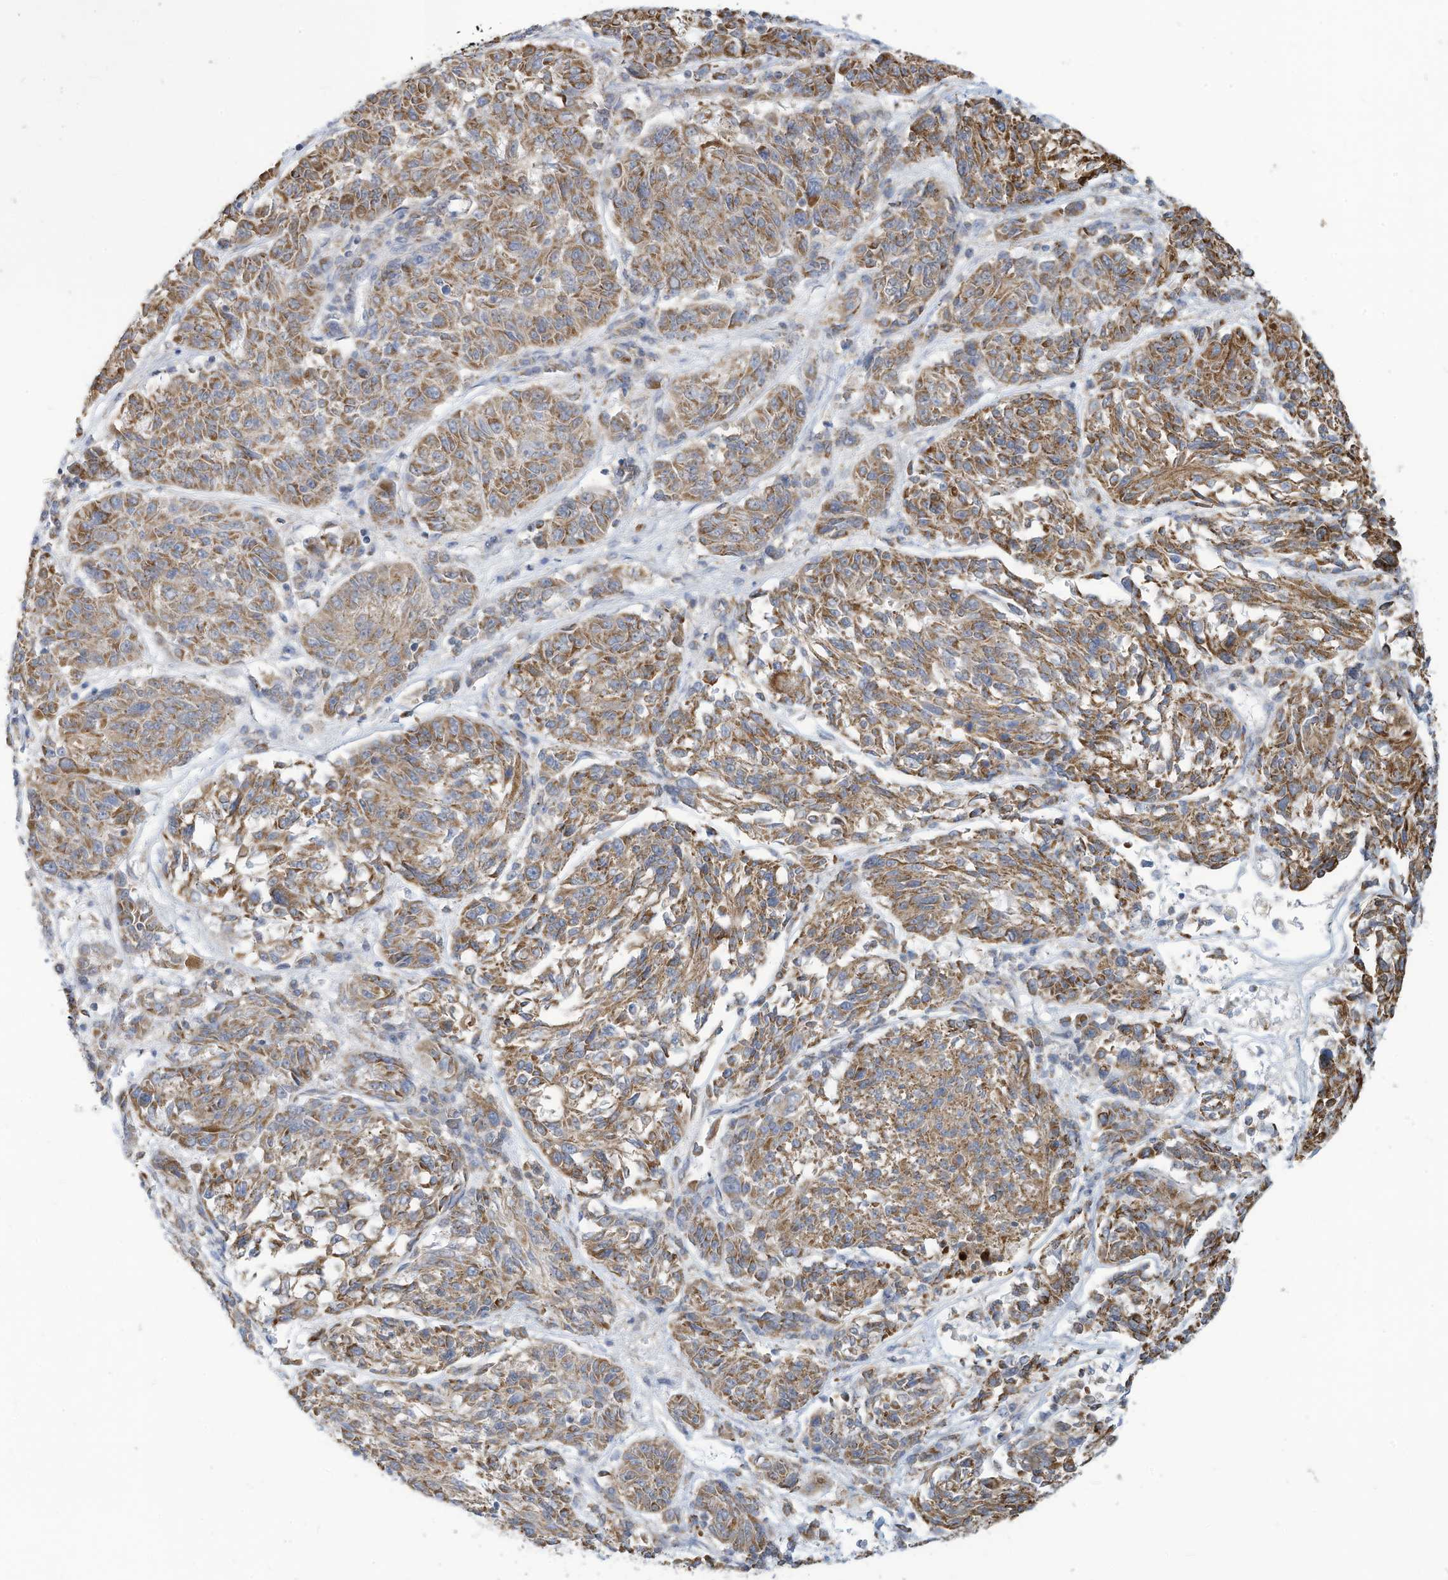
{"staining": {"intensity": "moderate", "quantity": ">75%", "location": "cytoplasmic/membranous"}, "tissue": "melanoma", "cell_type": "Tumor cells", "image_type": "cancer", "snomed": [{"axis": "morphology", "description": "Malignant melanoma, NOS"}, {"axis": "topography", "description": "Skin"}], "caption": "Moderate cytoplasmic/membranous staining for a protein is appreciated in approximately >75% of tumor cells of malignant melanoma using immunohistochemistry (IHC).", "gene": "NLN", "patient": {"sex": "male", "age": 53}}